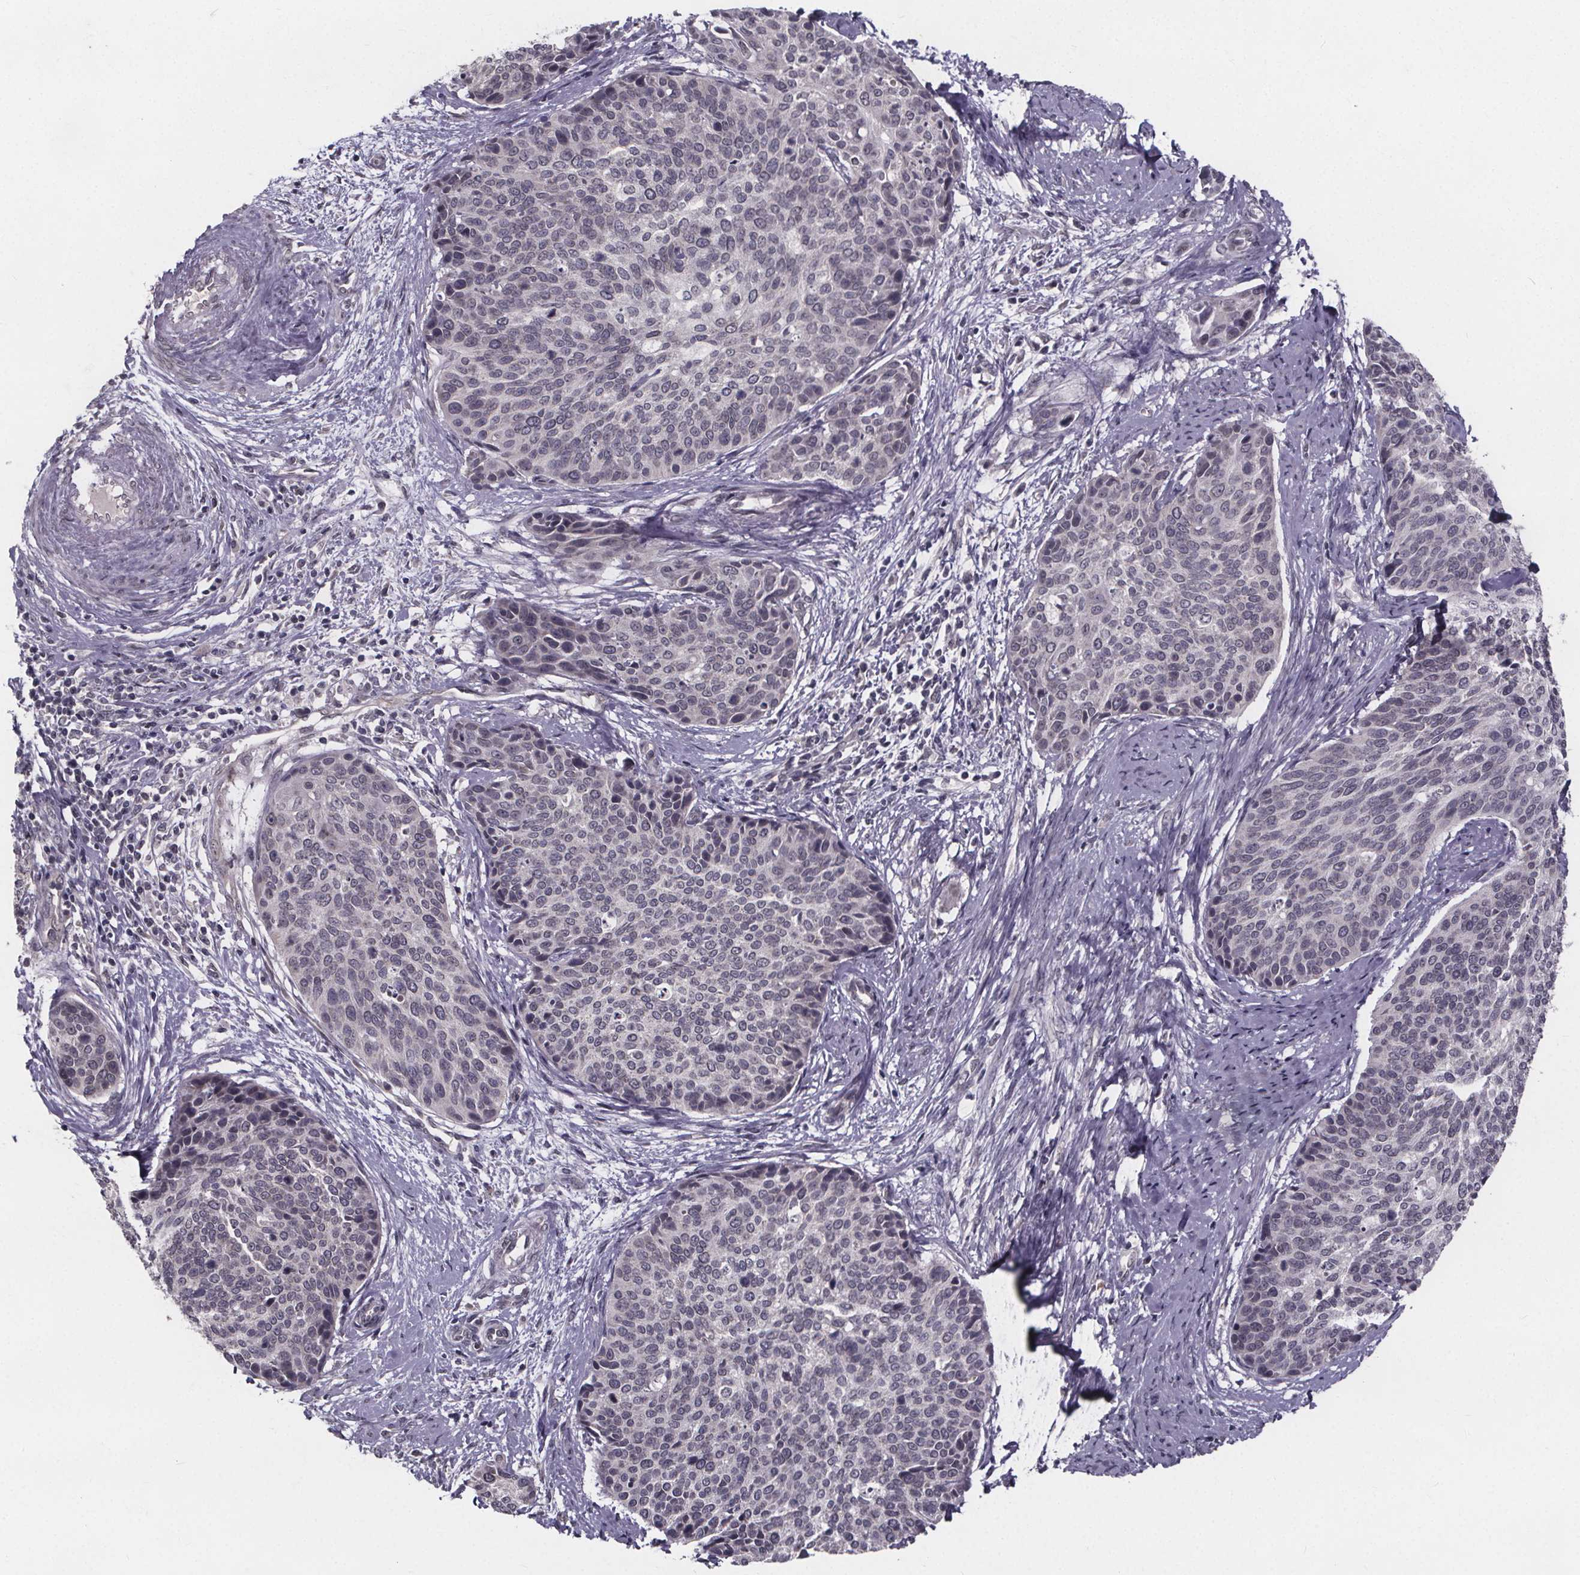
{"staining": {"intensity": "negative", "quantity": "none", "location": "none"}, "tissue": "cervical cancer", "cell_type": "Tumor cells", "image_type": "cancer", "snomed": [{"axis": "morphology", "description": "Squamous cell carcinoma, NOS"}, {"axis": "topography", "description": "Cervix"}], "caption": "The histopathology image exhibits no significant staining in tumor cells of squamous cell carcinoma (cervical). Nuclei are stained in blue.", "gene": "FAM181B", "patient": {"sex": "female", "age": 69}}